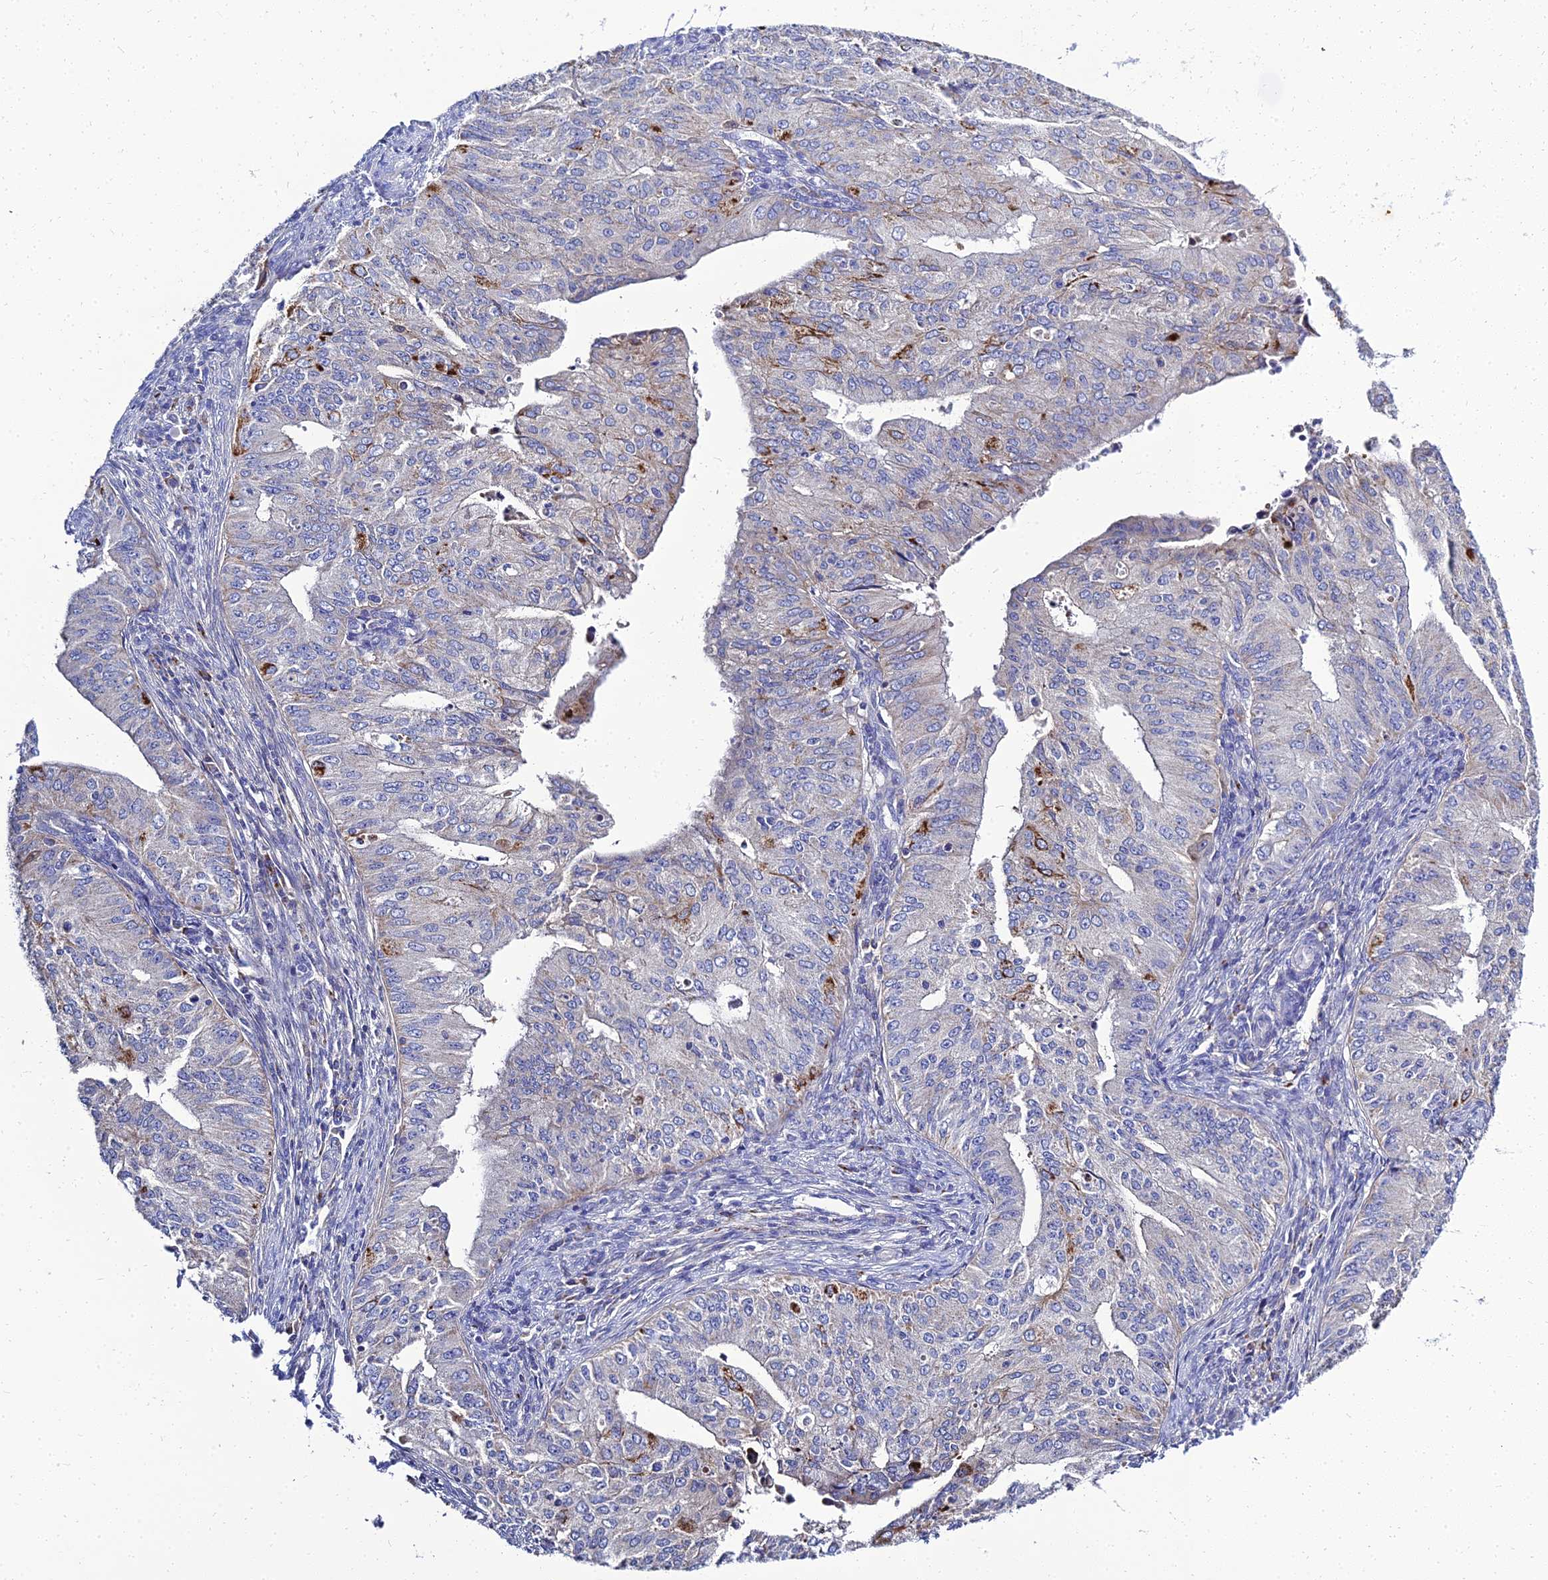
{"staining": {"intensity": "moderate", "quantity": "<25%", "location": "cytoplasmic/membranous"}, "tissue": "endometrial cancer", "cell_type": "Tumor cells", "image_type": "cancer", "snomed": [{"axis": "morphology", "description": "Adenocarcinoma, NOS"}, {"axis": "topography", "description": "Endometrium"}], "caption": "Immunohistochemistry (IHC) histopathology image of neoplastic tissue: human endometrial cancer (adenocarcinoma) stained using immunohistochemistry exhibits low levels of moderate protein expression localized specifically in the cytoplasmic/membranous of tumor cells, appearing as a cytoplasmic/membranous brown color.", "gene": "NPY", "patient": {"sex": "female", "age": 50}}